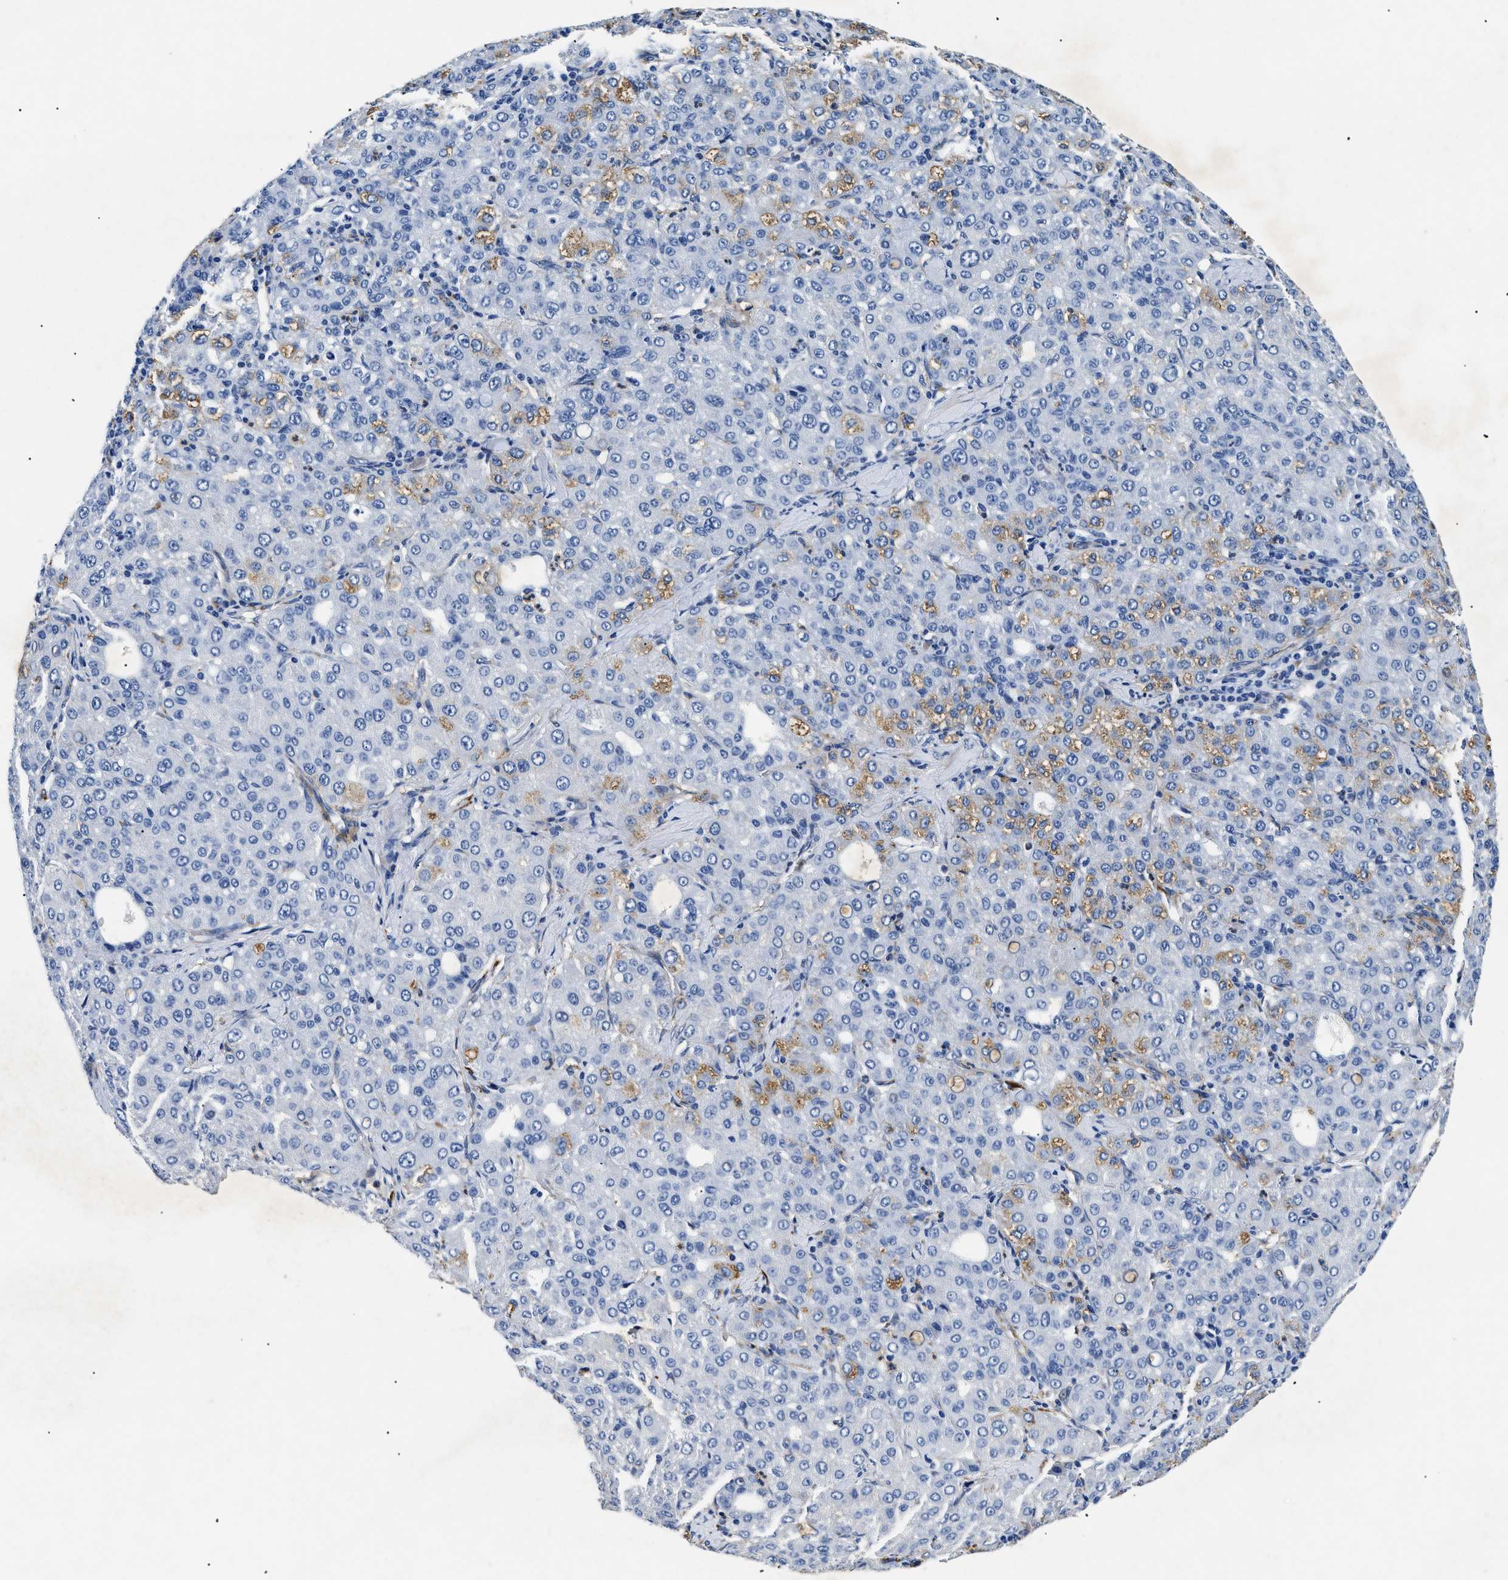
{"staining": {"intensity": "weak", "quantity": "<25%", "location": "cytoplasmic/membranous"}, "tissue": "liver cancer", "cell_type": "Tumor cells", "image_type": "cancer", "snomed": [{"axis": "morphology", "description": "Carcinoma, Hepatocellular, NOS"}, {"axis": "topography", "description": "Liver"}], "caption": "High magnification brightfield microscopy of liver cancer (hepatocellular carcinoma) stained with DAB (3,3'-diaminobenzidine) (brown) and counterstained with hematoxylin (blue): tumor cells show no significant expression.", "gene": "LAMA3", "patient": {"sex": "male", "age": 65}}